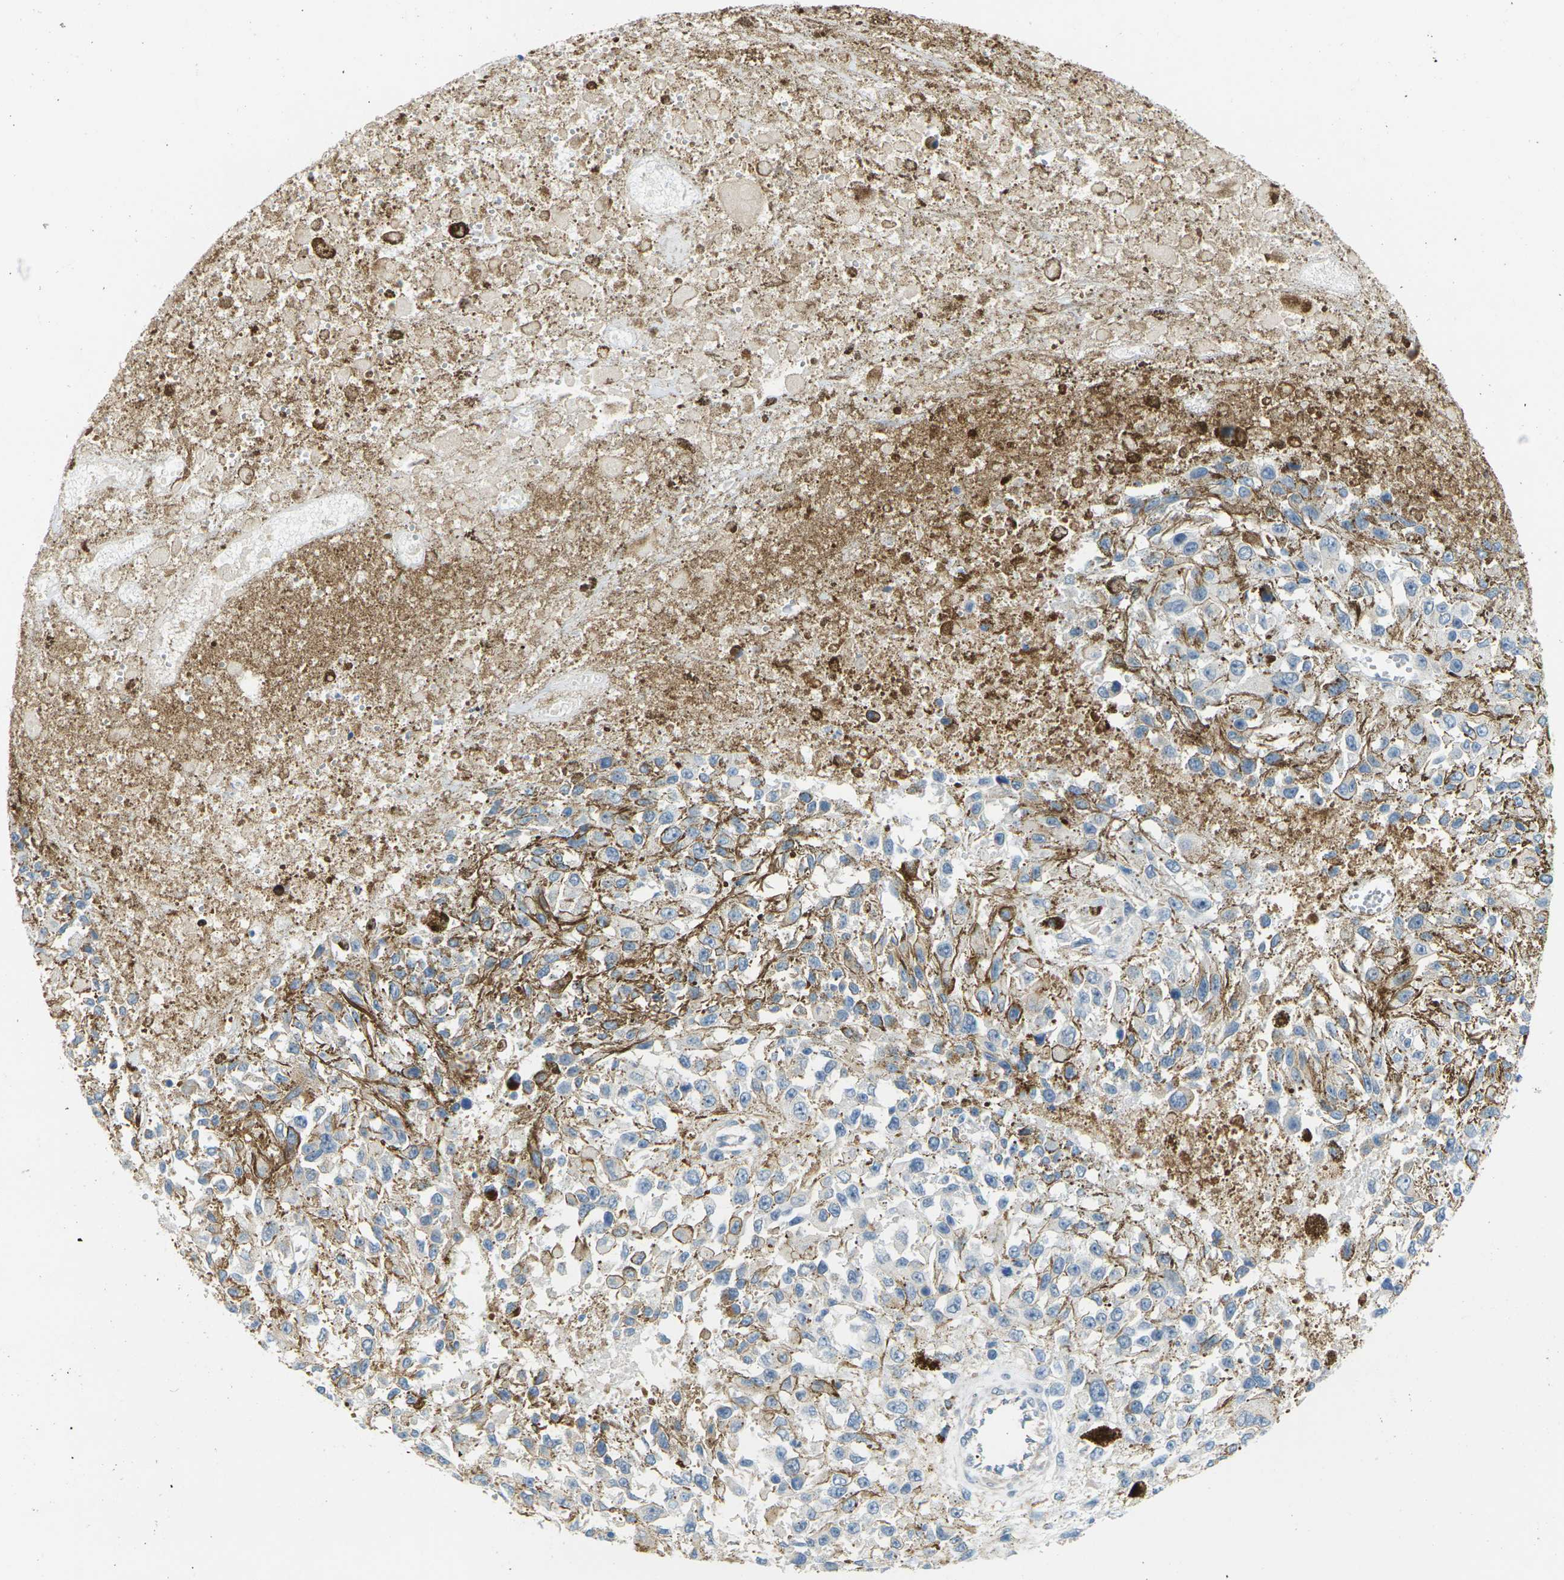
{"staining": {"intensity": "negative", "quantity": "none", "location": "none"}, "tissue": "melanoma", "cell_type": "Tumor cells", "image_type": "cancer", "snomed": [{"axis": "morphology", "description": "Malignant melanoma, Metastatic site"}, {"axis": "topography", "description": "Lymph node"}], "caption": "This is a histopathology image of immunohistochemistry (IHC) staining of malignant melanoma (metastatic site), which shows no expression in tumor cells.", "gene": "CYP2C8", "patient": {"sex": "male", "age": 59}}